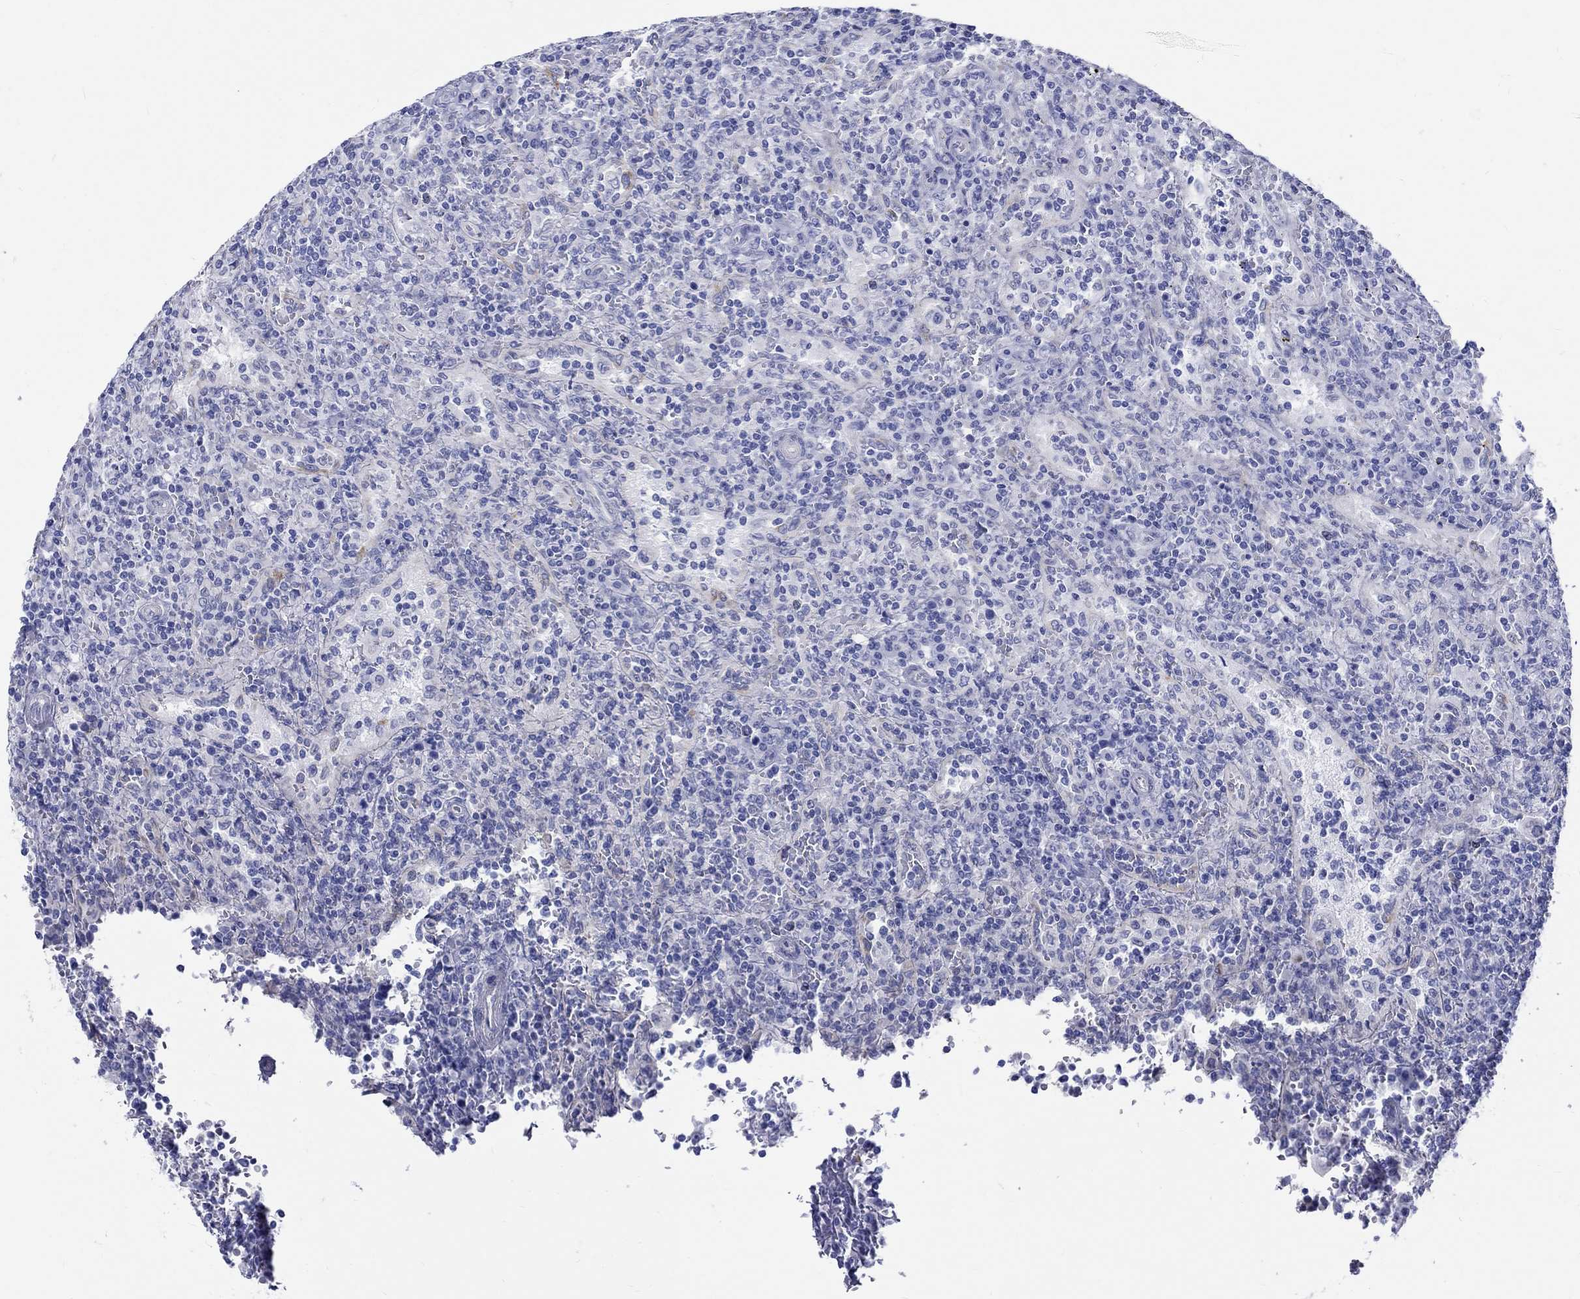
{"staining": {"intensity": "negative", "quantity": "none", "location": "none"}, "tissue": "lymphoma", "cell_type": "Tumor cells", "image_type": "cancer", "snomed": [{"axis": "morphology", "description": "Malignant lymphoma, non-Hodgkin's type, Low grade"}, {"axis": "topography", "description": "Spleen"}], "caption": "DAB immunohistochemical staining of human lymphoma exhibits no significant staining in tumor cells.", "gene": "SH2D7", "patient": {"sex": "male", "age": 62}}